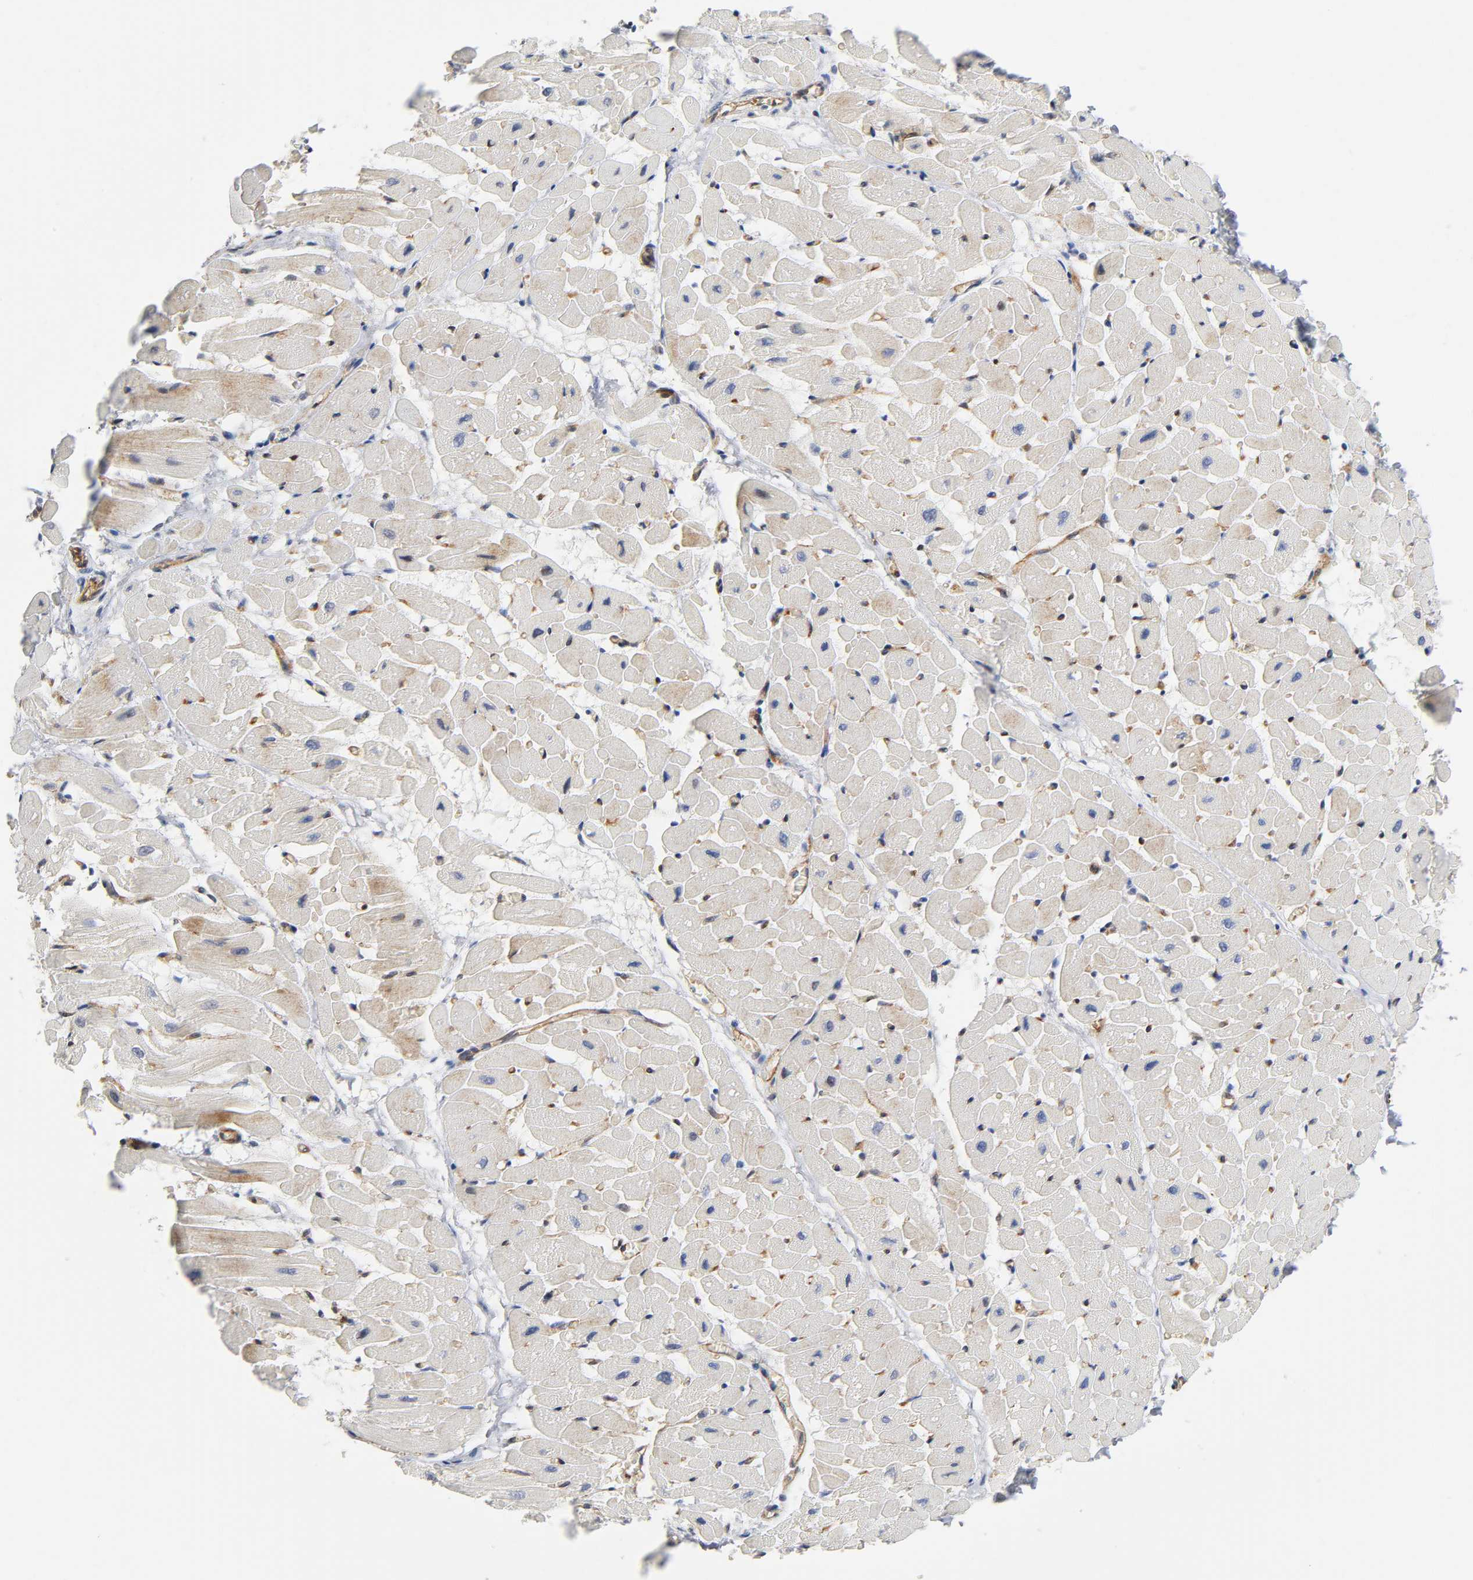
{"staining": {"intensity": "weak", "quantity": ">75%", "location": "cytoplasmic/membranous"}, "tissue": "heart muscle", "cell_type": "Cardiomyocytes", "image_type": "normal", "snomed": [{"axis": "morphology", "description": "Normal tissue, NOS"}, {"axis": "topography", "description": "Heart"}], "caption": "A high-resolution histopathology image shows immunohistochemistry (IHC) staining of unremarkable heart muscle, which shows weak cytoplasmic/membranous staining in approximately >75% of cardiomyocytes. The staining was performed using DAB to visualize the protein expression in brown, while the nuclei were stained in blue with hematoxylin (Magnification: 20x).", "gene": "CD2AP", "patient": {"sex": "male", "age": 45}}